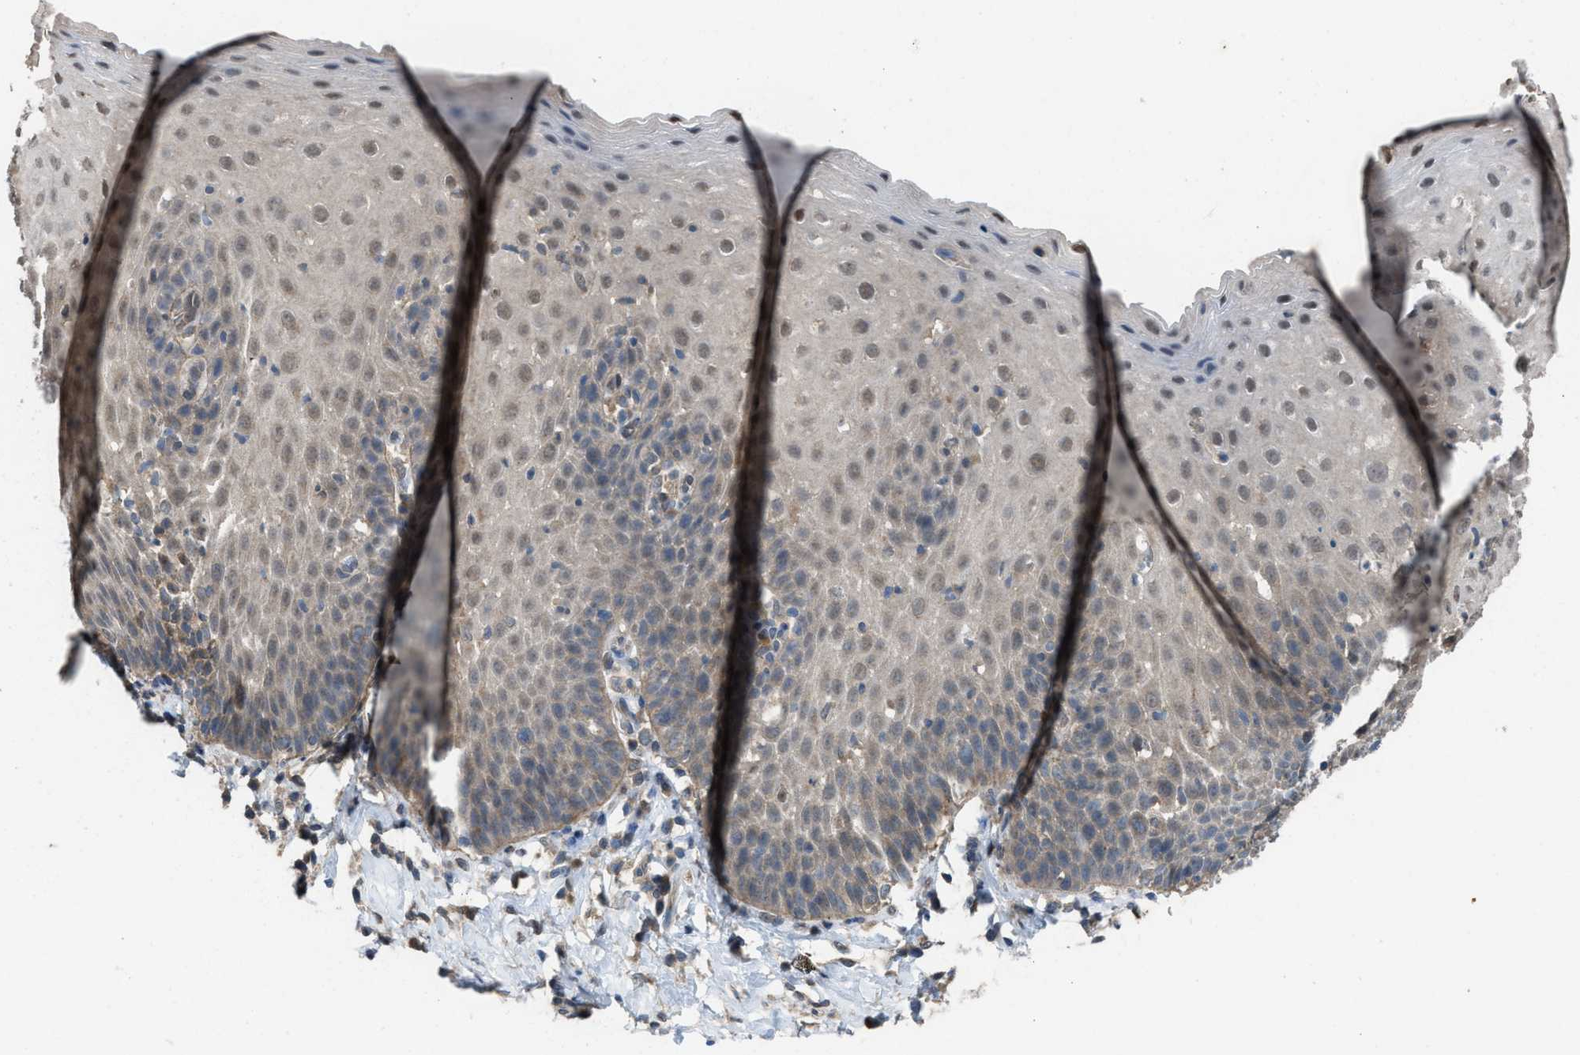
{"staining": {"intensity": "weak", "quantity": ">75%", "location": "cytoplasmic/membranous"}, "tissue": "esophagus", "cell_type": "Squamous epithelial cells", "image_type": "normal", "snomed": [{"axis": "morphology", "description": "Normal tissue, NOS"}, {"axis": "topography", "description": "Esophagus"}], "caption": "A high-resolution histopathology image shows immunohistochemistry staining of benign esophagus, which displays weak cytoplasmic/membranous positivity in approximately >75% of squamous epithelial cells.", "gene": "PLAA", "patient": {"sex": "female", "age": 61}}